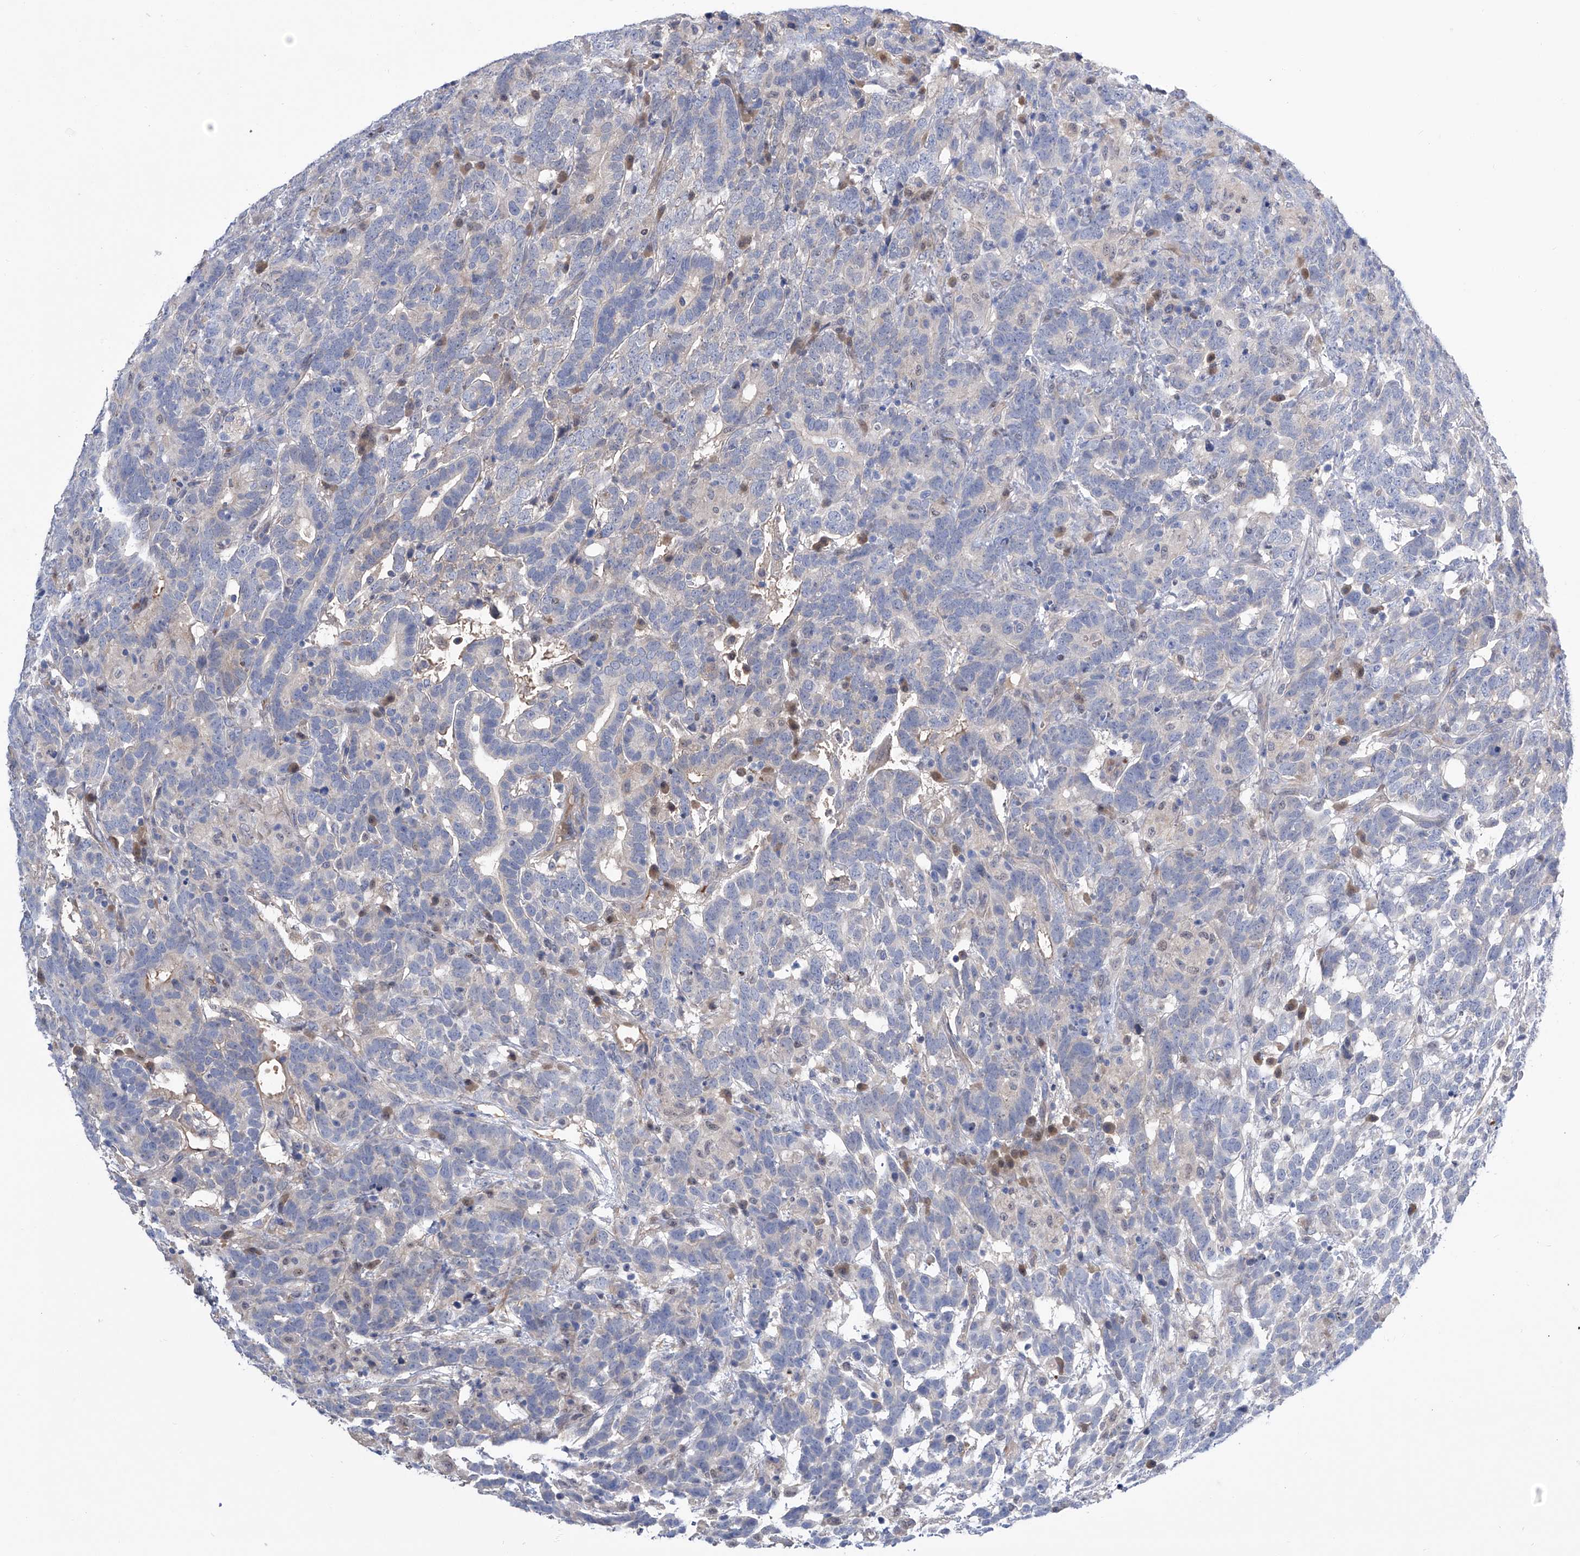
{"staining": {"intensity": "negative", "quantity": "none", "location": "none"}, "tissue": "testis cancer", "cell_type": "Tumor cells", "image_type": "cancer", "snomed": [{"axis": "morphology", "description": "Carcinoma, Embryonal, NOS"}, {"axis": "topography", "description": "Testis"}], "caption": "A photomicrograph of embryonal carcinoma (testis) stained for a protein exhibits no brown staining in tumor cells.", "gene": "PGM3", "patient": {"sex": "male", "age": 26}}